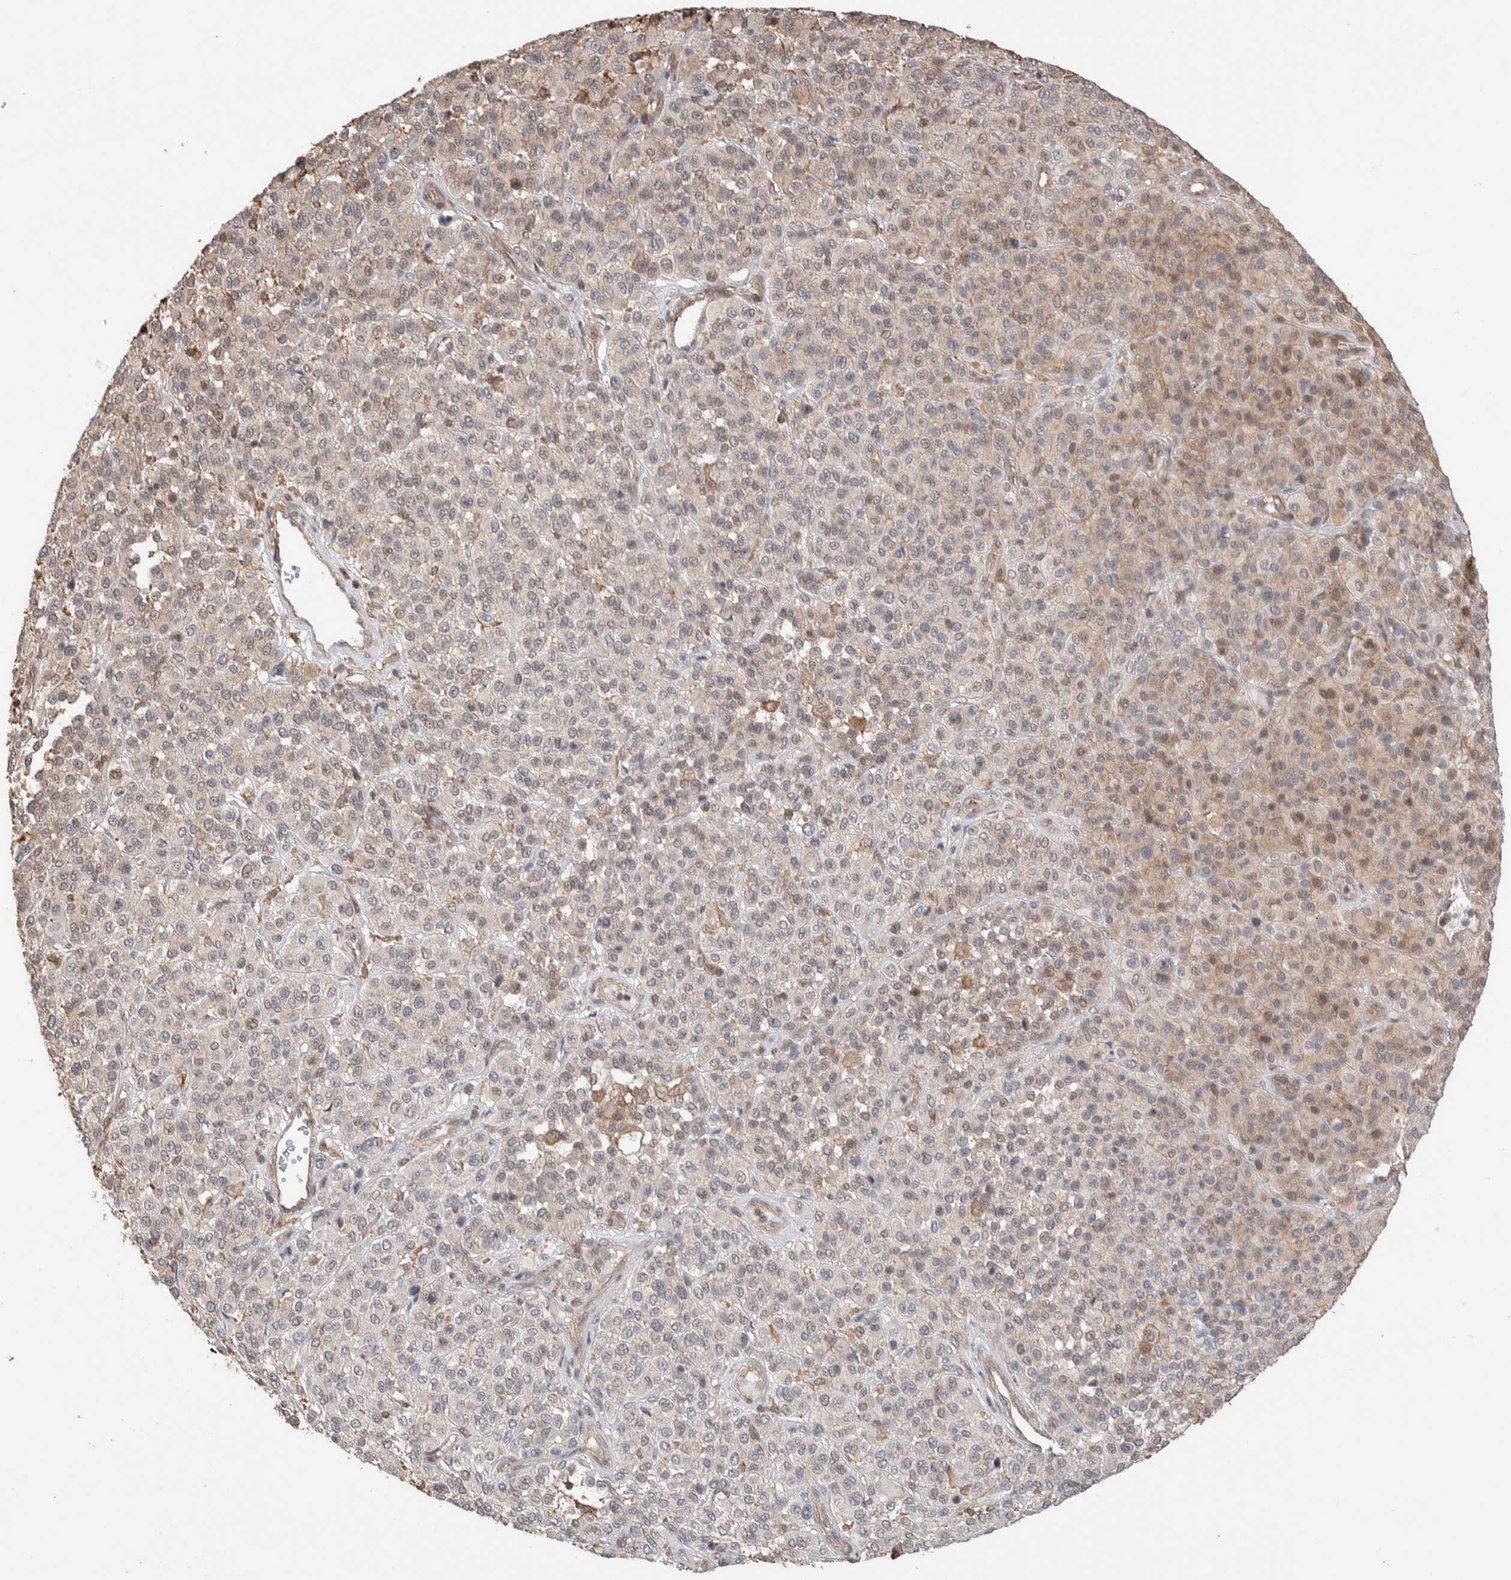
{"staining": {"intensity": "weak", "quantity": "<25%", "location": "cytoplasmic/membranous"}, "tissue": "melanoma", "cell_type": "Tumor cells", "image_type": "cancer", "snomed": [{"axis": "morphology", "description": "Malignant melanoma, Metastatic site"}, {"axis": "topography", "description": "Pancreas"}], "caption": "Immunohistochemistry (IHC) of human melanoma shows no expression in tumor cells.", "gene": "ZNF704", "patient": {"sex": "female", "age": 30}}